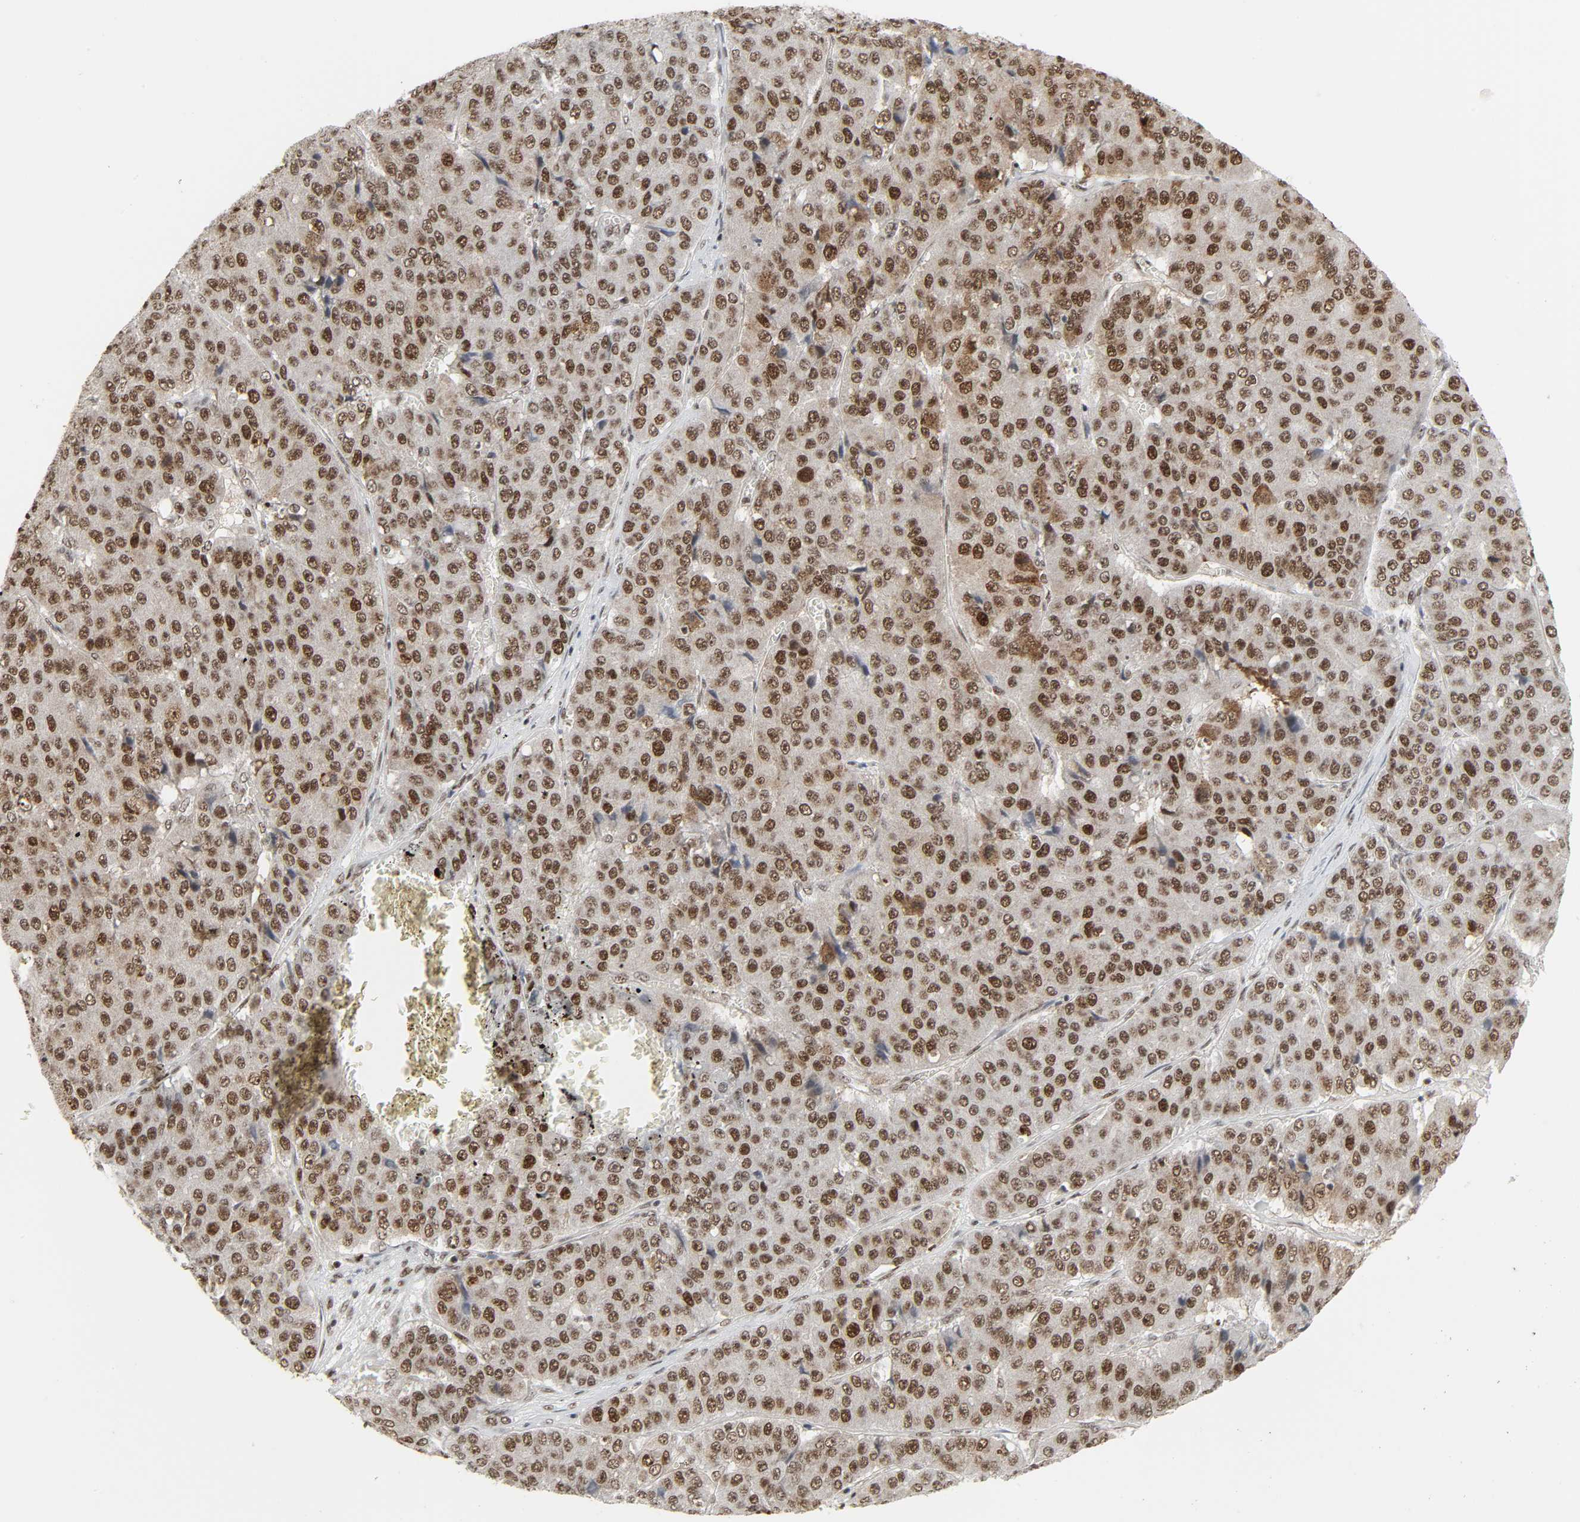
{"staining": {"intensity": "strong", "quantity": ">75%", "location": "nuclear"}, "tissue": "pancreatic cancer", "cell_type": "Tumor cells", "image_type": "cancer", "snomed": [{"axis": "morphology", "description": "Adenocarcinoma, NOS"}, {"axis": "topography", "description": "Pancreas"}], "caption": "Strong nuclear expression is appreciated in about >75% of tumor cells in pancreatic cancer (adenocarcinoma).", "gene": "CDK7", "patient": {"sex": "male", "age": 50}}